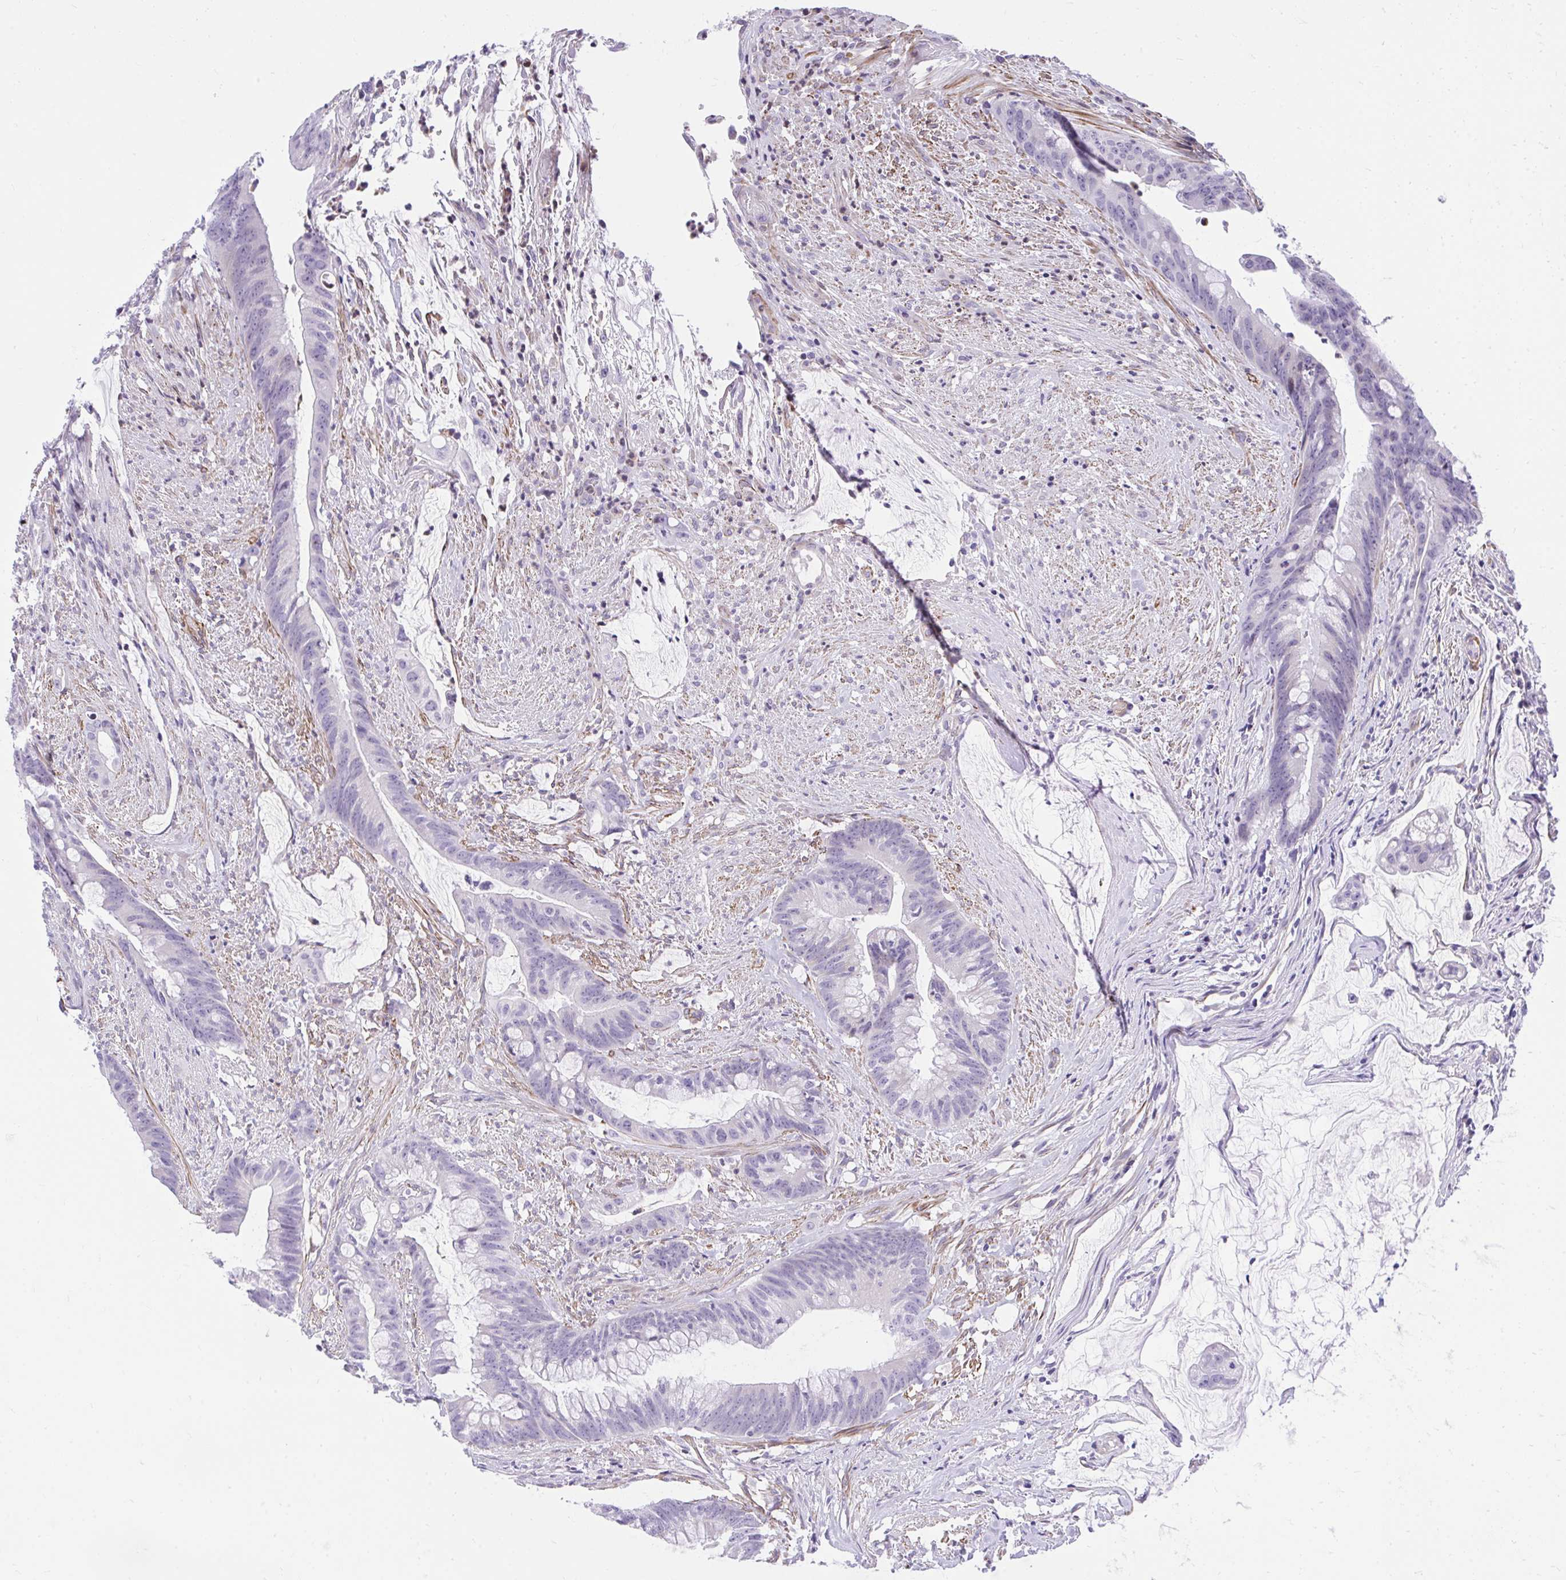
{"staining": {"intensity": "negative", "quantity": "none", "location": "none"}, "tissue": "colorectal cancer", "cell_type": "Tumor cells", "image_type": "cancer", "snomed": [{"axis": "morphology", "description": "Adenocarcinoma, NOS"}, {"axis": "topography", "description": "Colon"}], "caption": "Tumor cells are negative for brown protein staining in colorectal cancer (adenocarcinoma).", "gene": "KCNN4", "patient": {"sex": "male", "age": 62}}